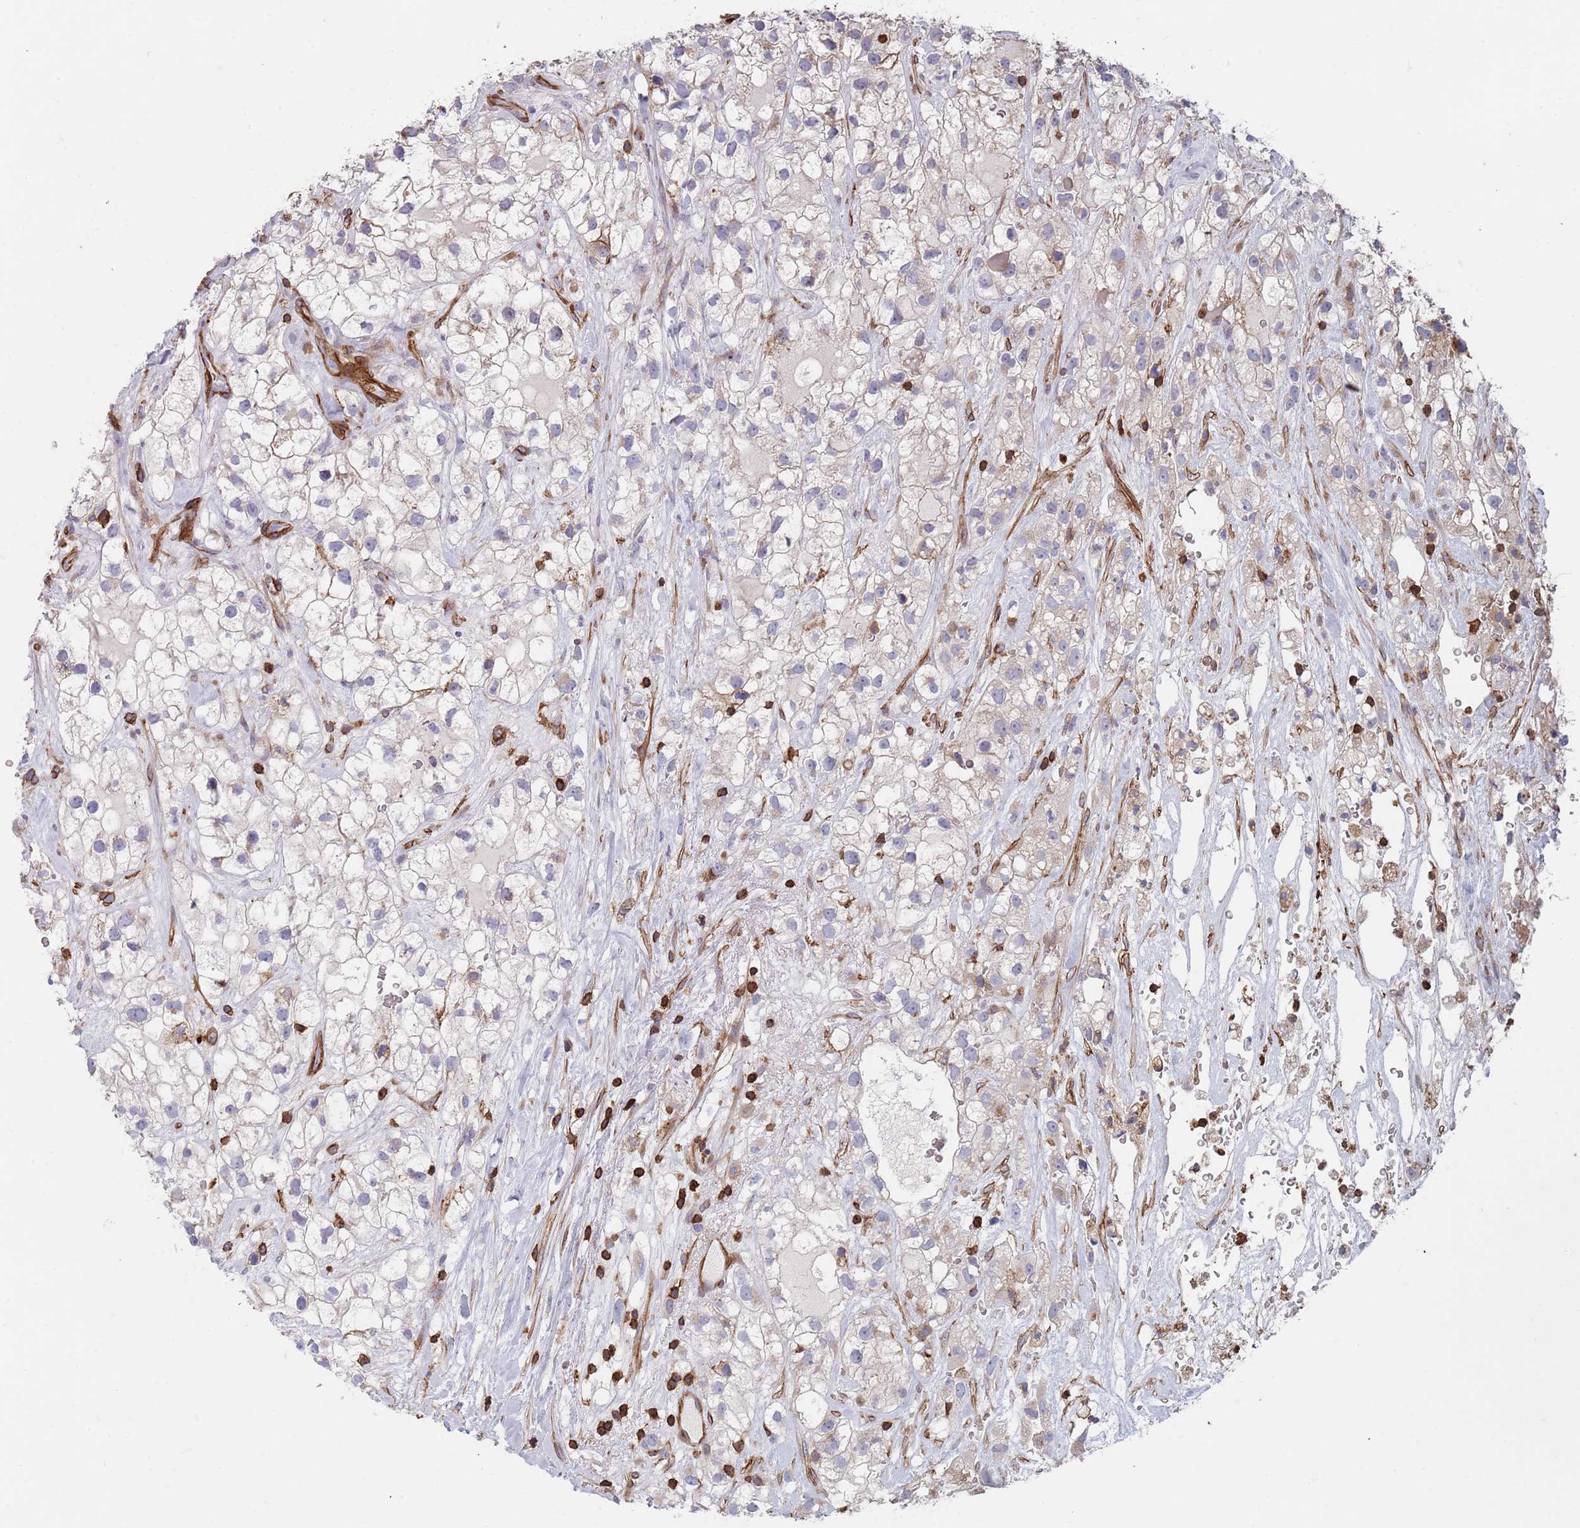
{"staining": {"intensity": "negative", "quantity": "none", "location": "none"}, "tissue": "renal cancer", "cell_type": "Tumor cells", "image_type": "cancer", "snomed": [{"axis": "morphology", "description": "Adenocarcinoma, NOS"}, {"axis": "topography", "description": "Kidney"}], "caption": "Adenocarcinoma (renal) stained for a protein using immunohistochemistry displays no staining tumor cells.", "gene": "RNF144A", "patient": {"sex": "male", "age": 59}}